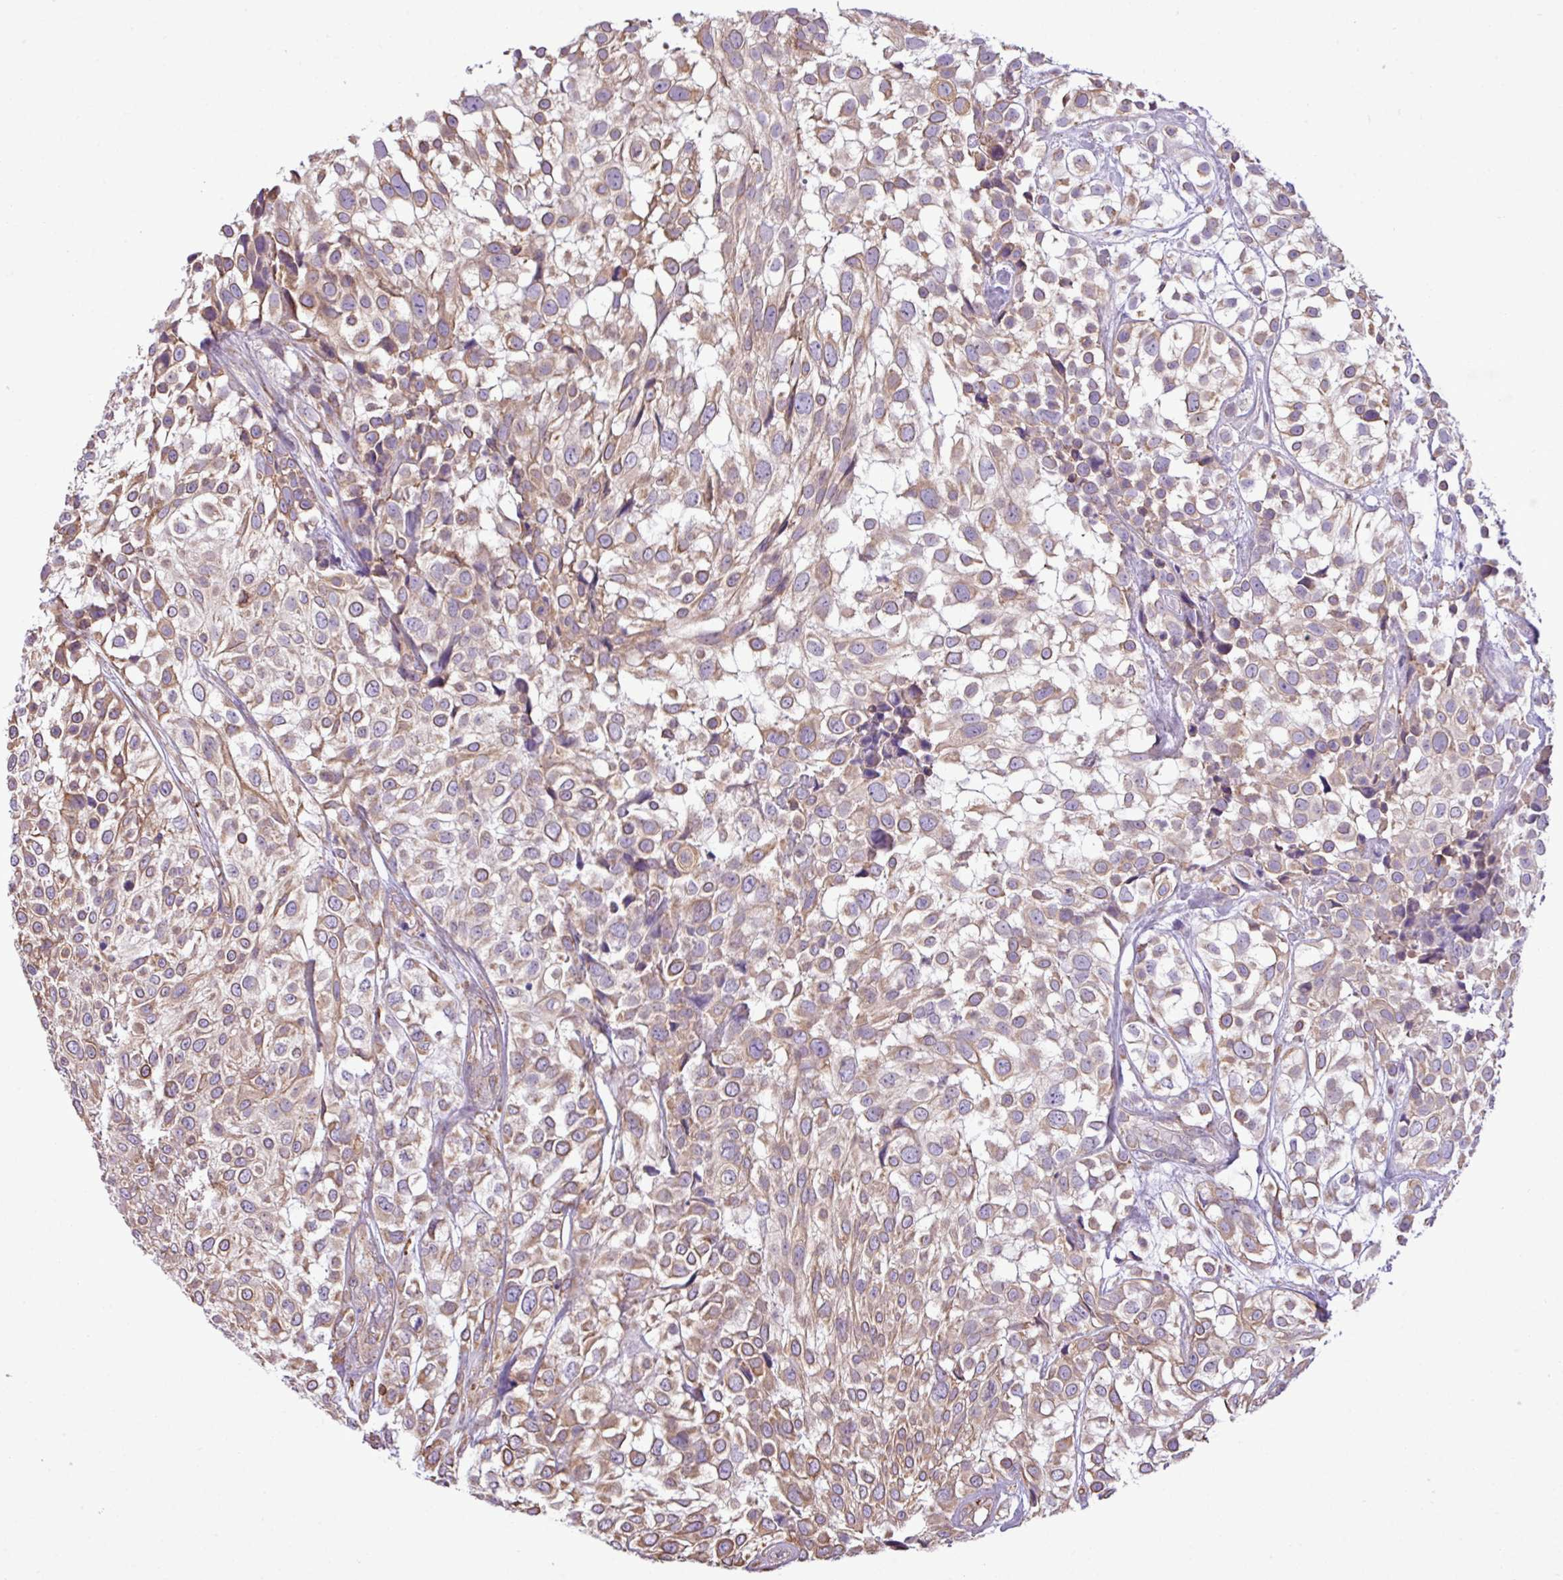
{"staining": {"intensity": "weak", "quantity": "25%-75%", "location": "cytoplasmic/membranous"}, "tissue": "urothelial cancer", "cell_type": "Tumor cells", "image_type": "cancer", "snomed": [{"axis": "morphology", "description": "Urothelial carcinoma, High grade"}, {"axis": "topography", "description": "Urinary bladder"}], "caption": "Immunohistochemistry micrograph of neoplastic tissue: urothelial cancer stained using IHC reveals low levels of weak protein expression localized specifically in the cytoplasmic/membranous of tumor cells, appearing as a cytoplasmic/membranous brown color.", "gene": "ZSCAN5A", "patient": {"sex": "male", "age": 56}}